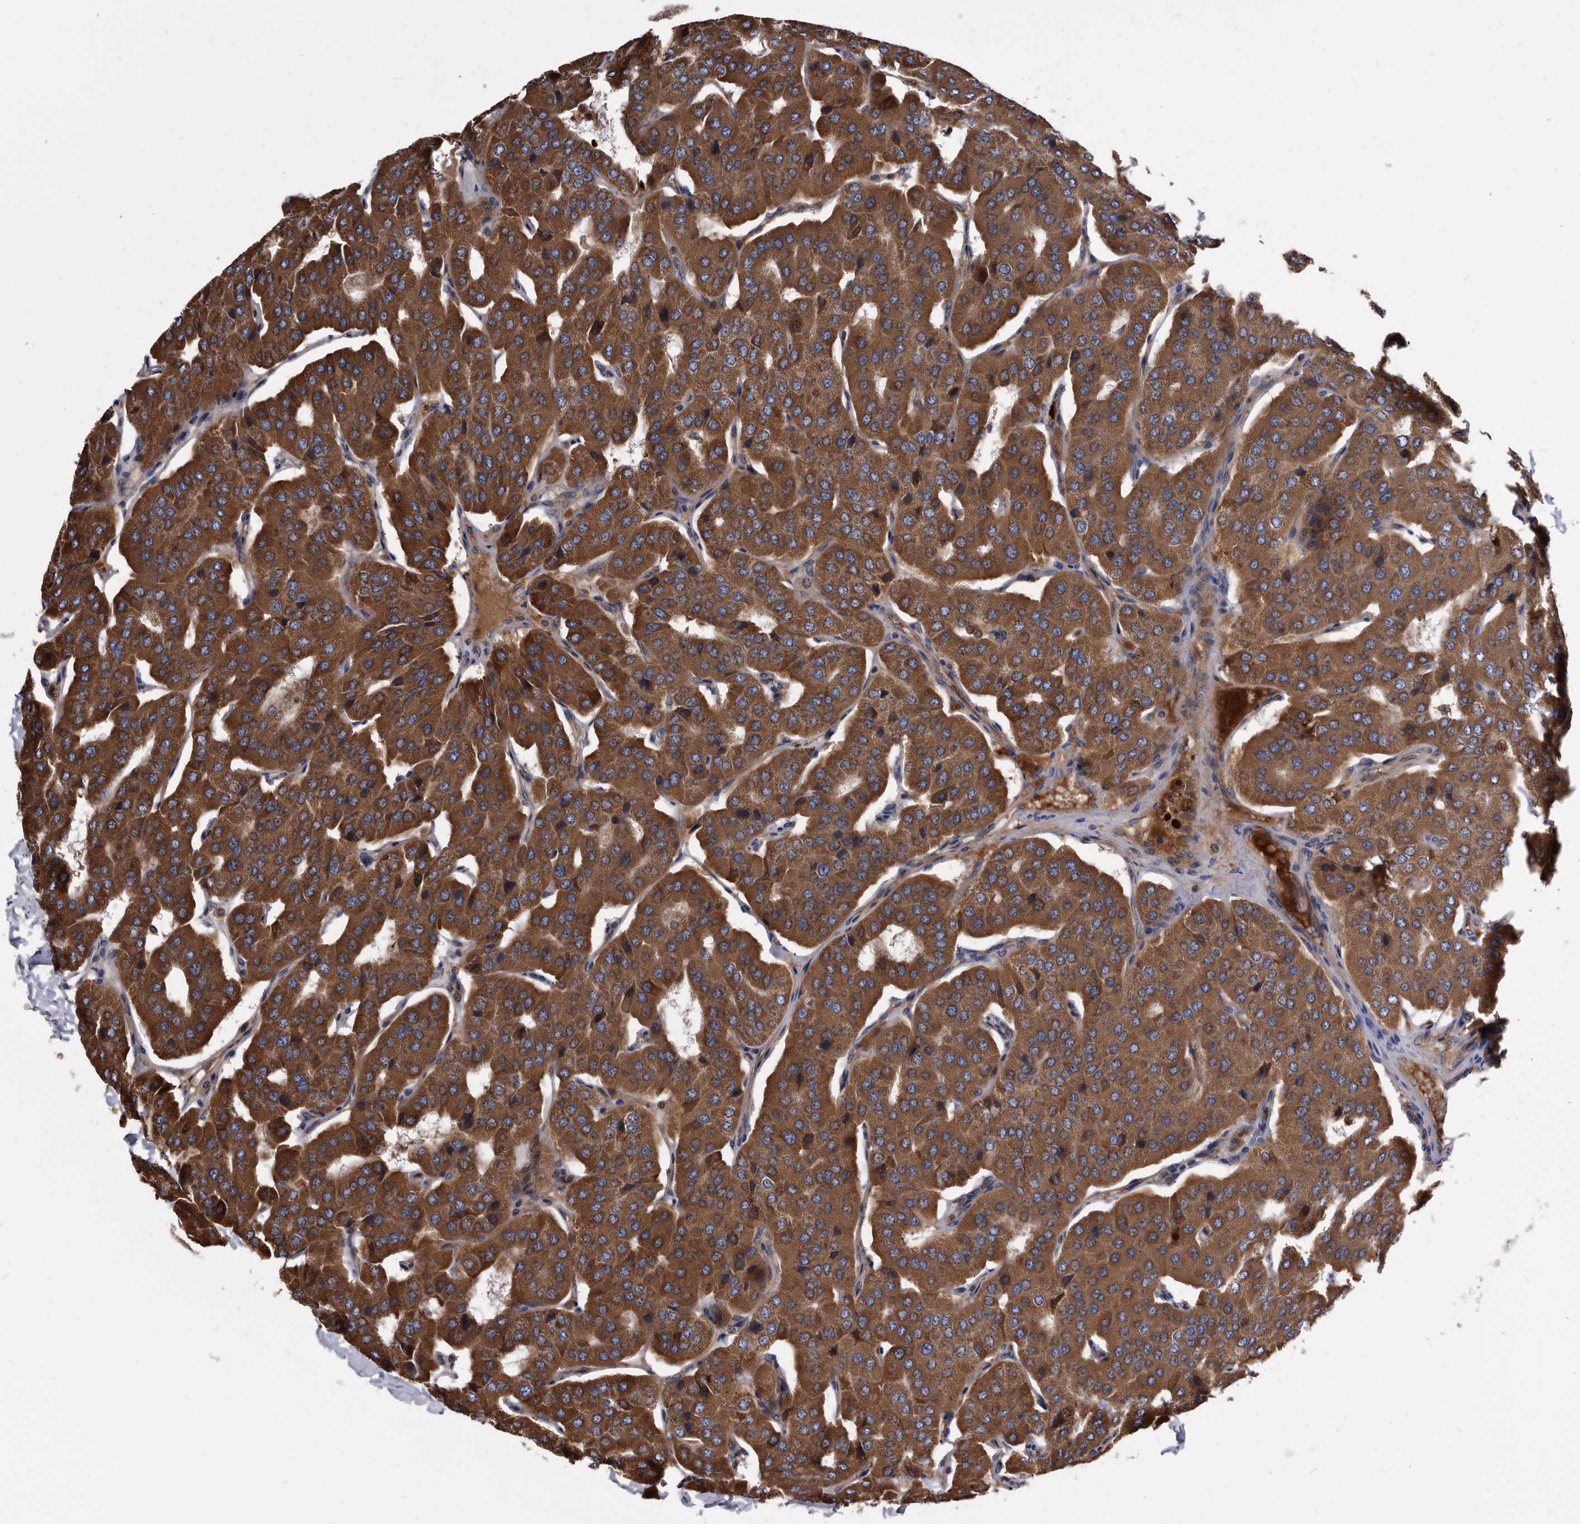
{"staining": {"intensity": "strong", "quantity": ">75%", "location": "cytoplasmic/membranous"}, "tissue": "parathyroid gland", "cell_type": "Glandular cells", "image_type": "normal", "snomed": [{"axis": "morphology", "description": "Normal tissue, NOS"}, {"axis": "morphology", "description": "Adenoma, NOS"}, {"axis": "topography", "description": "Parathyroid gland"}], "caption": "Protein expression by immunohistochemistry (IHC) reveals strong cytoplasmic/membranous expression in approximately >75% of glandular cells in normal parathyroid gland.", "gene": "DTNBP1", "patient": {"sex": "female", "age": 86}}